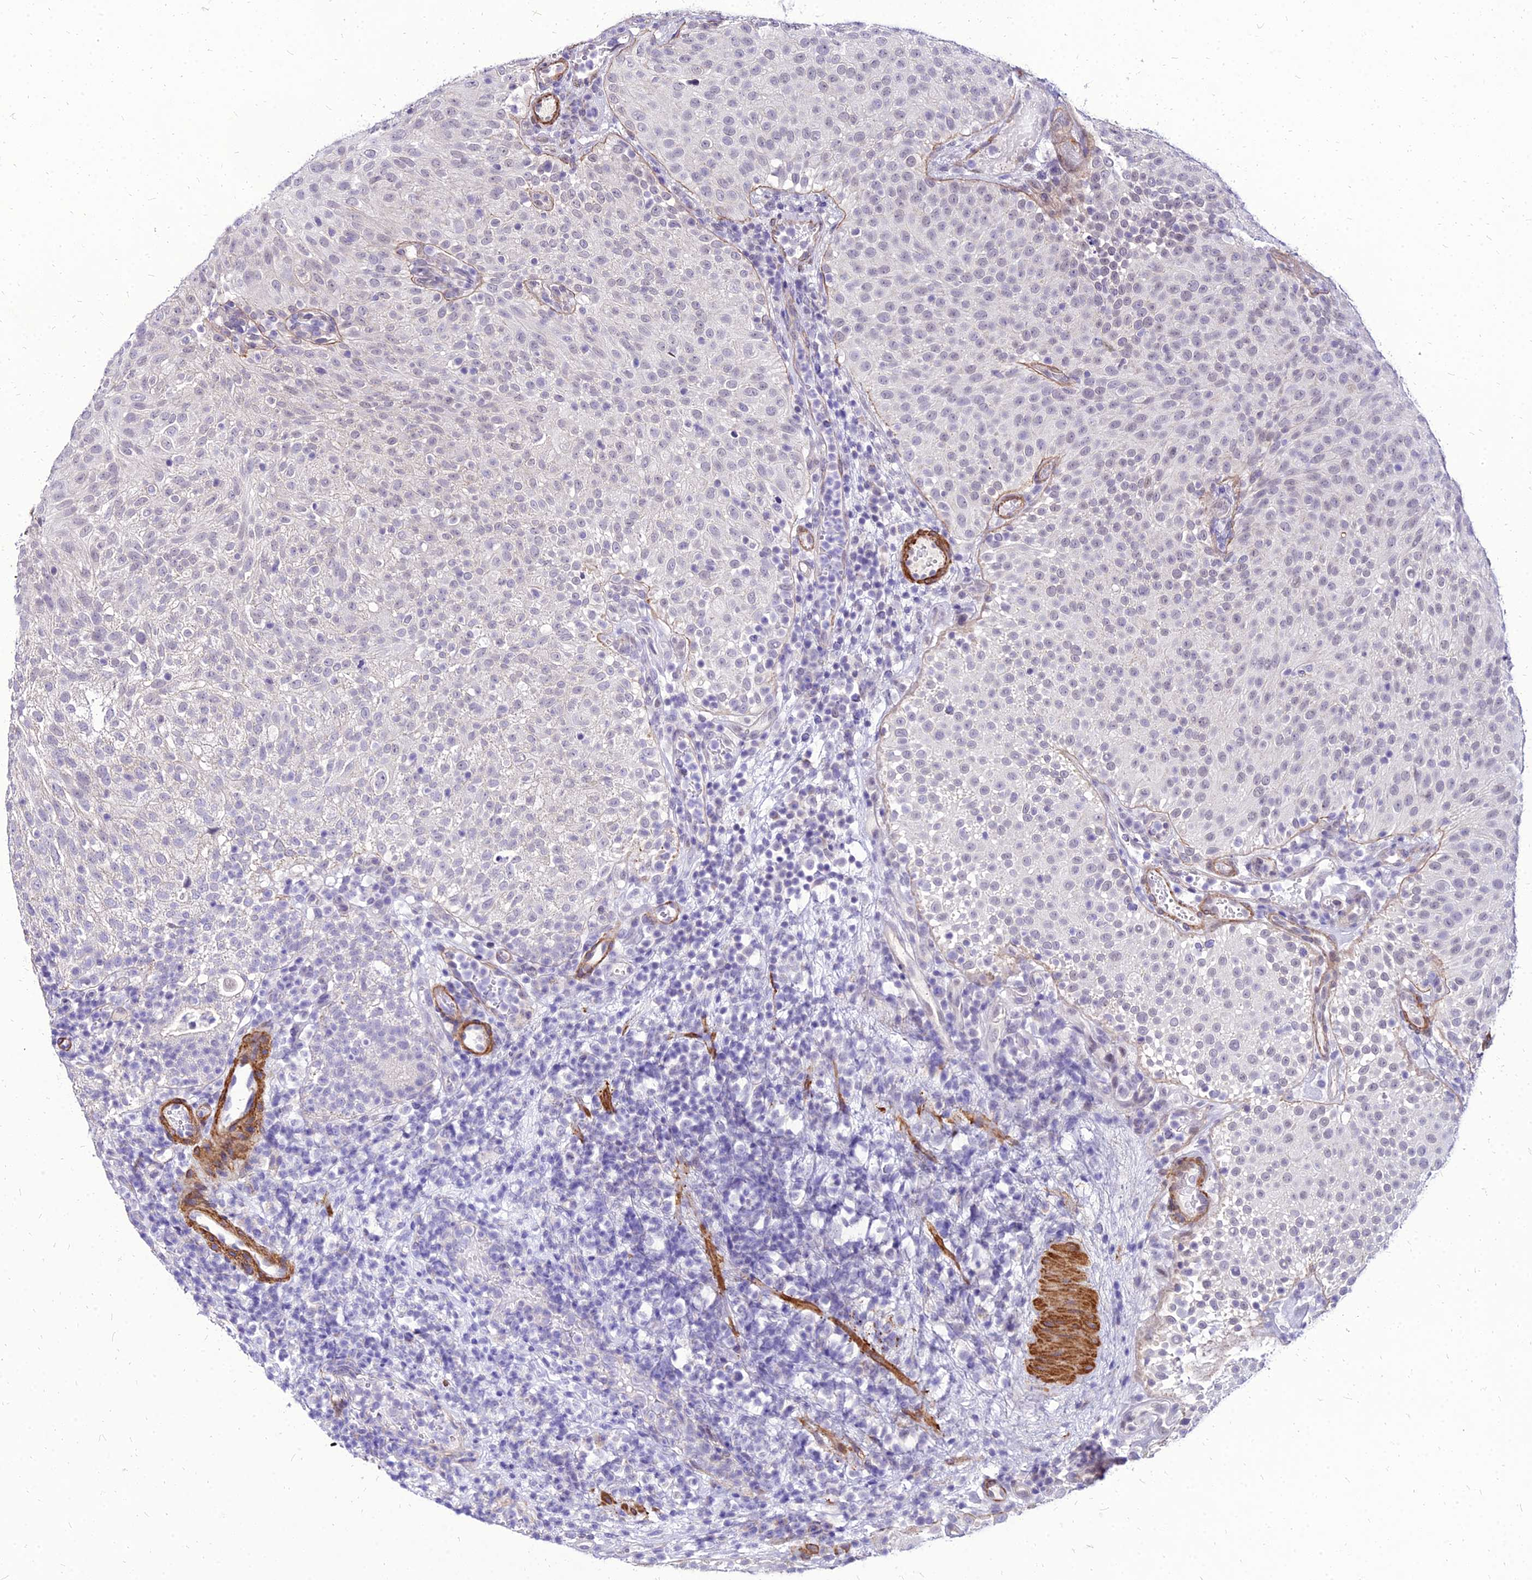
{"staining": {"intensity": "negative", "quantity": "none", "location": "none"}, "tissue": "urothelial cancer", "cell_type": "Tumor cells", "image_type": "cancer", "snomed": [{"axis": "morphology", "description": "Urothelial carcinoma, Low grade"}, {"axis": "topography", "description": "Urinary bladder"}], "caption": "A high-resolution photomicrograph shows immunohistochemistry staining of urothelial cancer, which reveals no significant staining in tumor cells. (DAB immunohistochemistry (IHC), high magnification).", "gene": "YEATS2", "patient": {"sex": "male", "age": 78}}